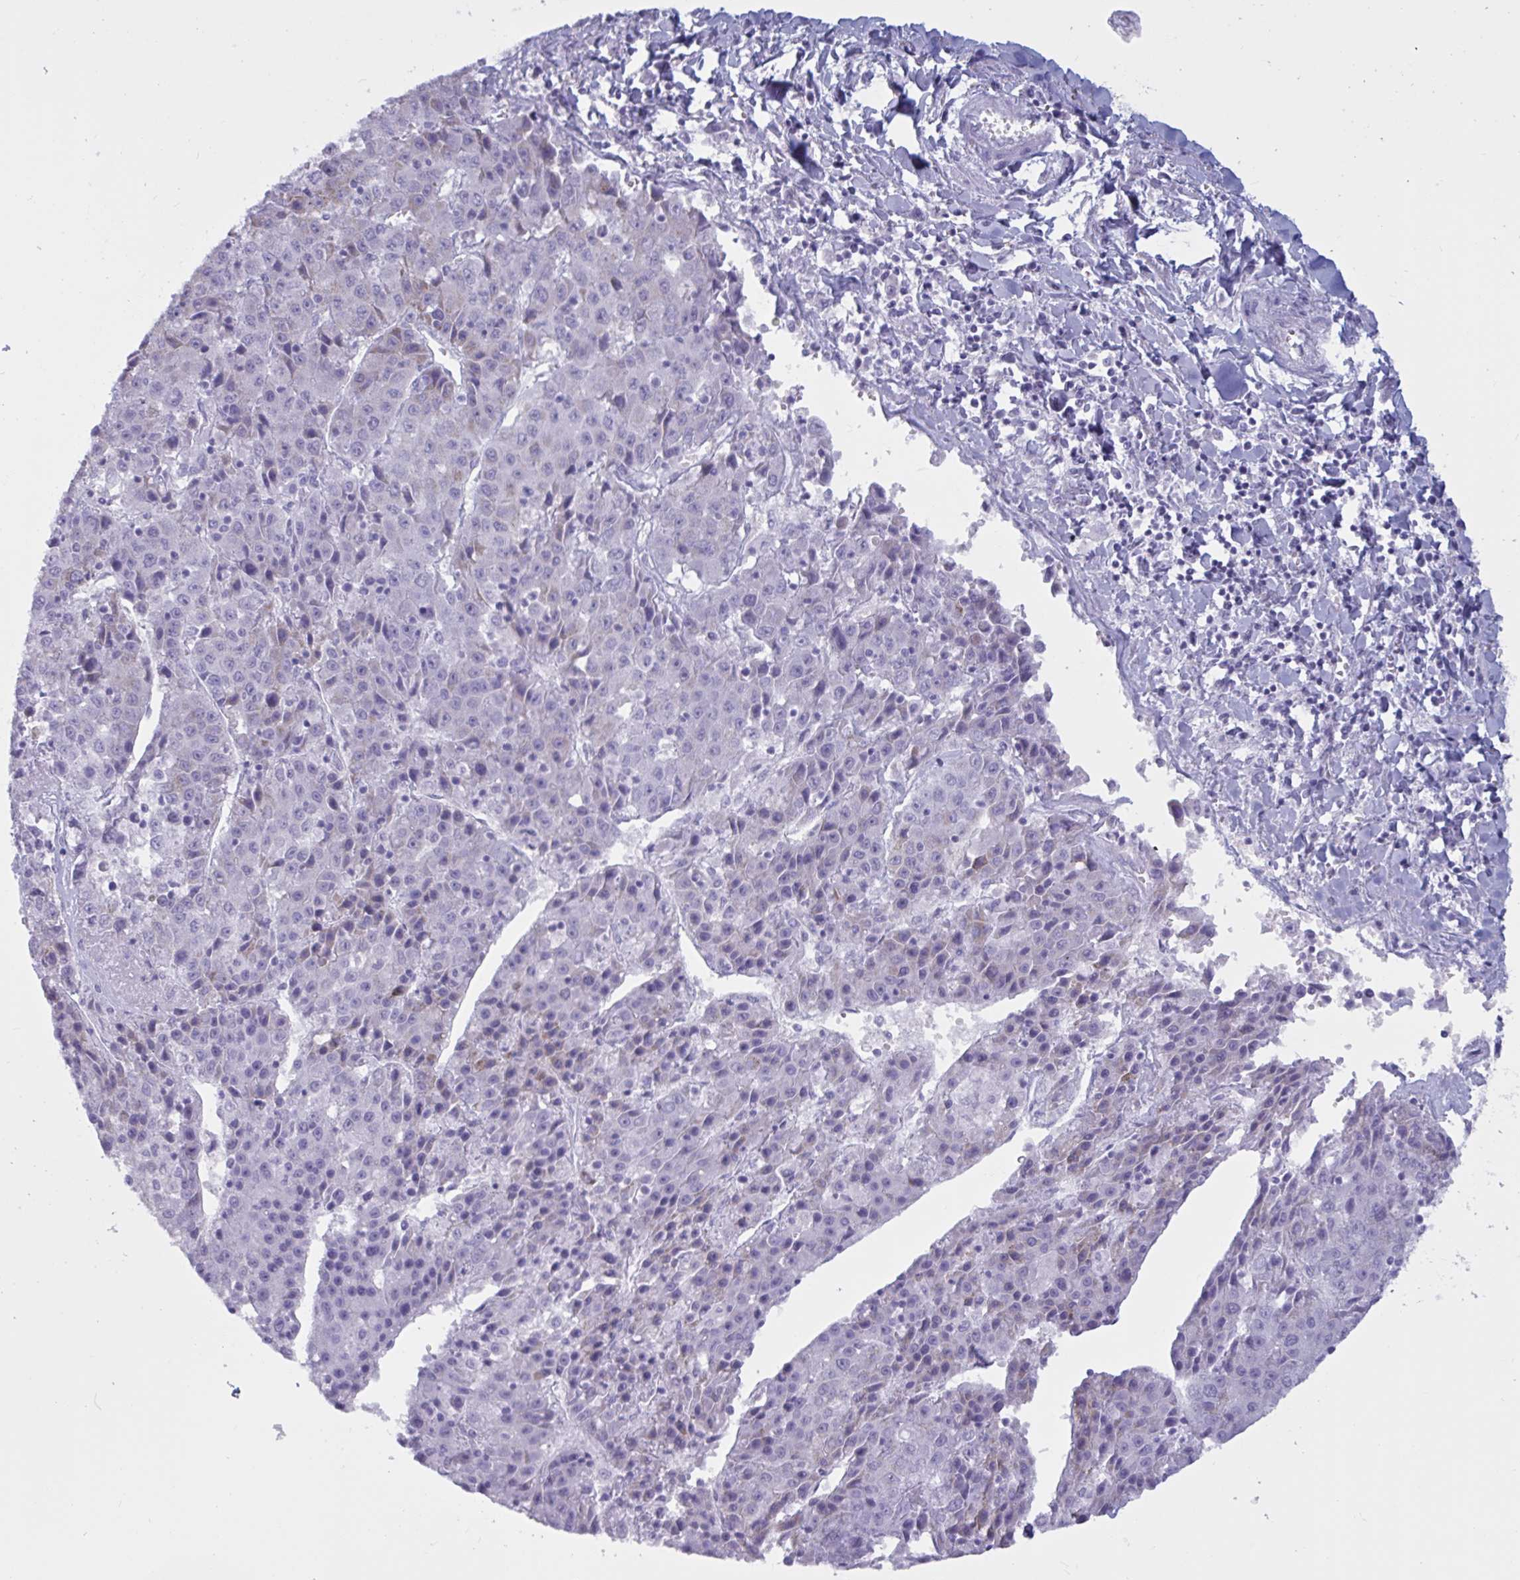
{"staining": {"intensity": "strong", "quantity": "<25%", "location": "cytoplasmic/membranous"}, "tissue": "liver cancer", "cell_type": "Tumor cells", "image_type": "cancer", "snomed": [{"axis": "morphology", "description": "Carcinoma, Hepatocellular, NOS"}, {"axis": "topography", "description": "Liver"}], "caption": "This histopathology image demonstrates immunohistochemistry (IHC) staining of liver hepatocellular carcinoma, with medium strong cytoplasmic/membranous expression in about <25% of tumor cells.", "gene": "BBS10", "patient": {"sex": "female", "age": 53}}